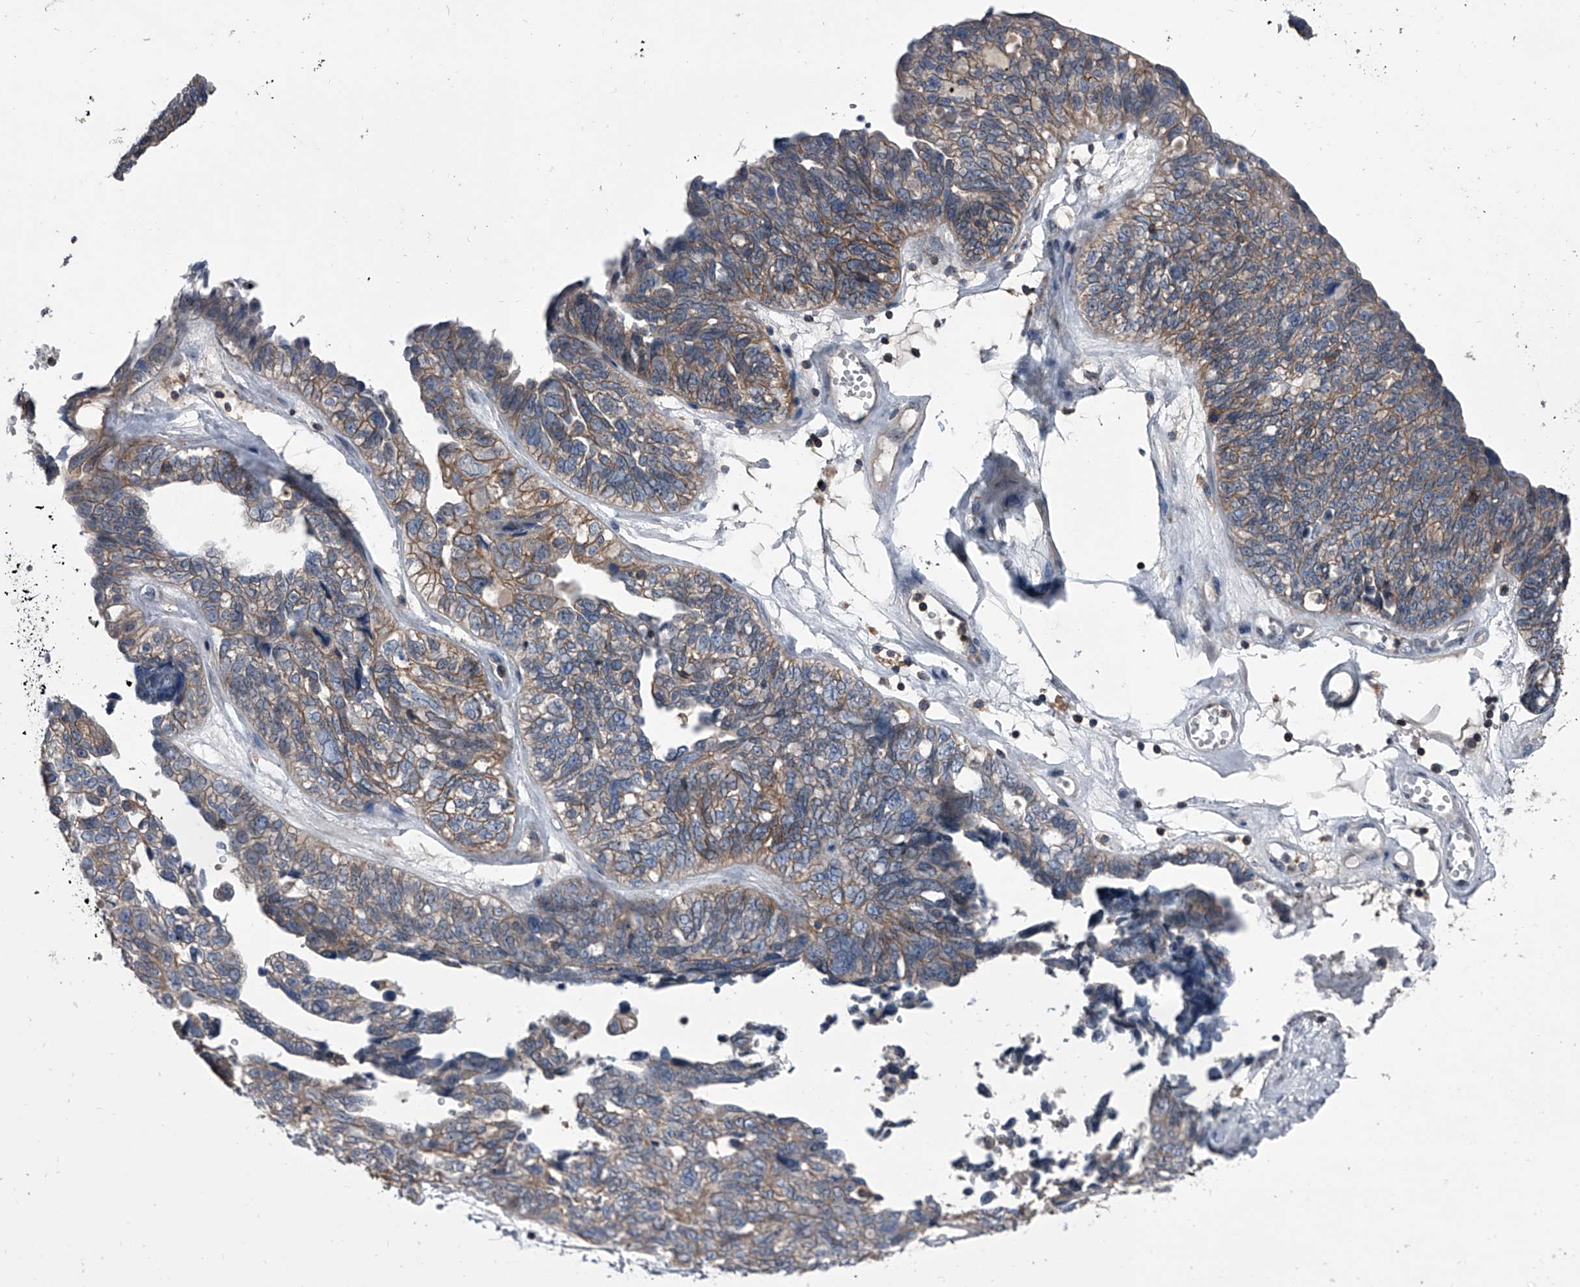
{"staining": {"intensity": "moderate", "quantity": "25%-75%", "location": "cytoplasmic/membranous"}, "tissue": "ovarian cancer", "cell_type": "Tumor cells", "image_type": "cancer", "snomed": [{"axis": "morphology", "description": "Cystadenocarcinoma, serous, NOS"}, {"axis": "topography", "description": "Ovary"}], "caption": "Human ovarian cancer (serous cystadenocarcinoma) stained with a brown dye shows moderate cytoplasmic/membranous positive staining in about 25%-75% of tumor cells.", "gene": "PIP5K1A", "patient": {"sex": "female", "age": 79}}